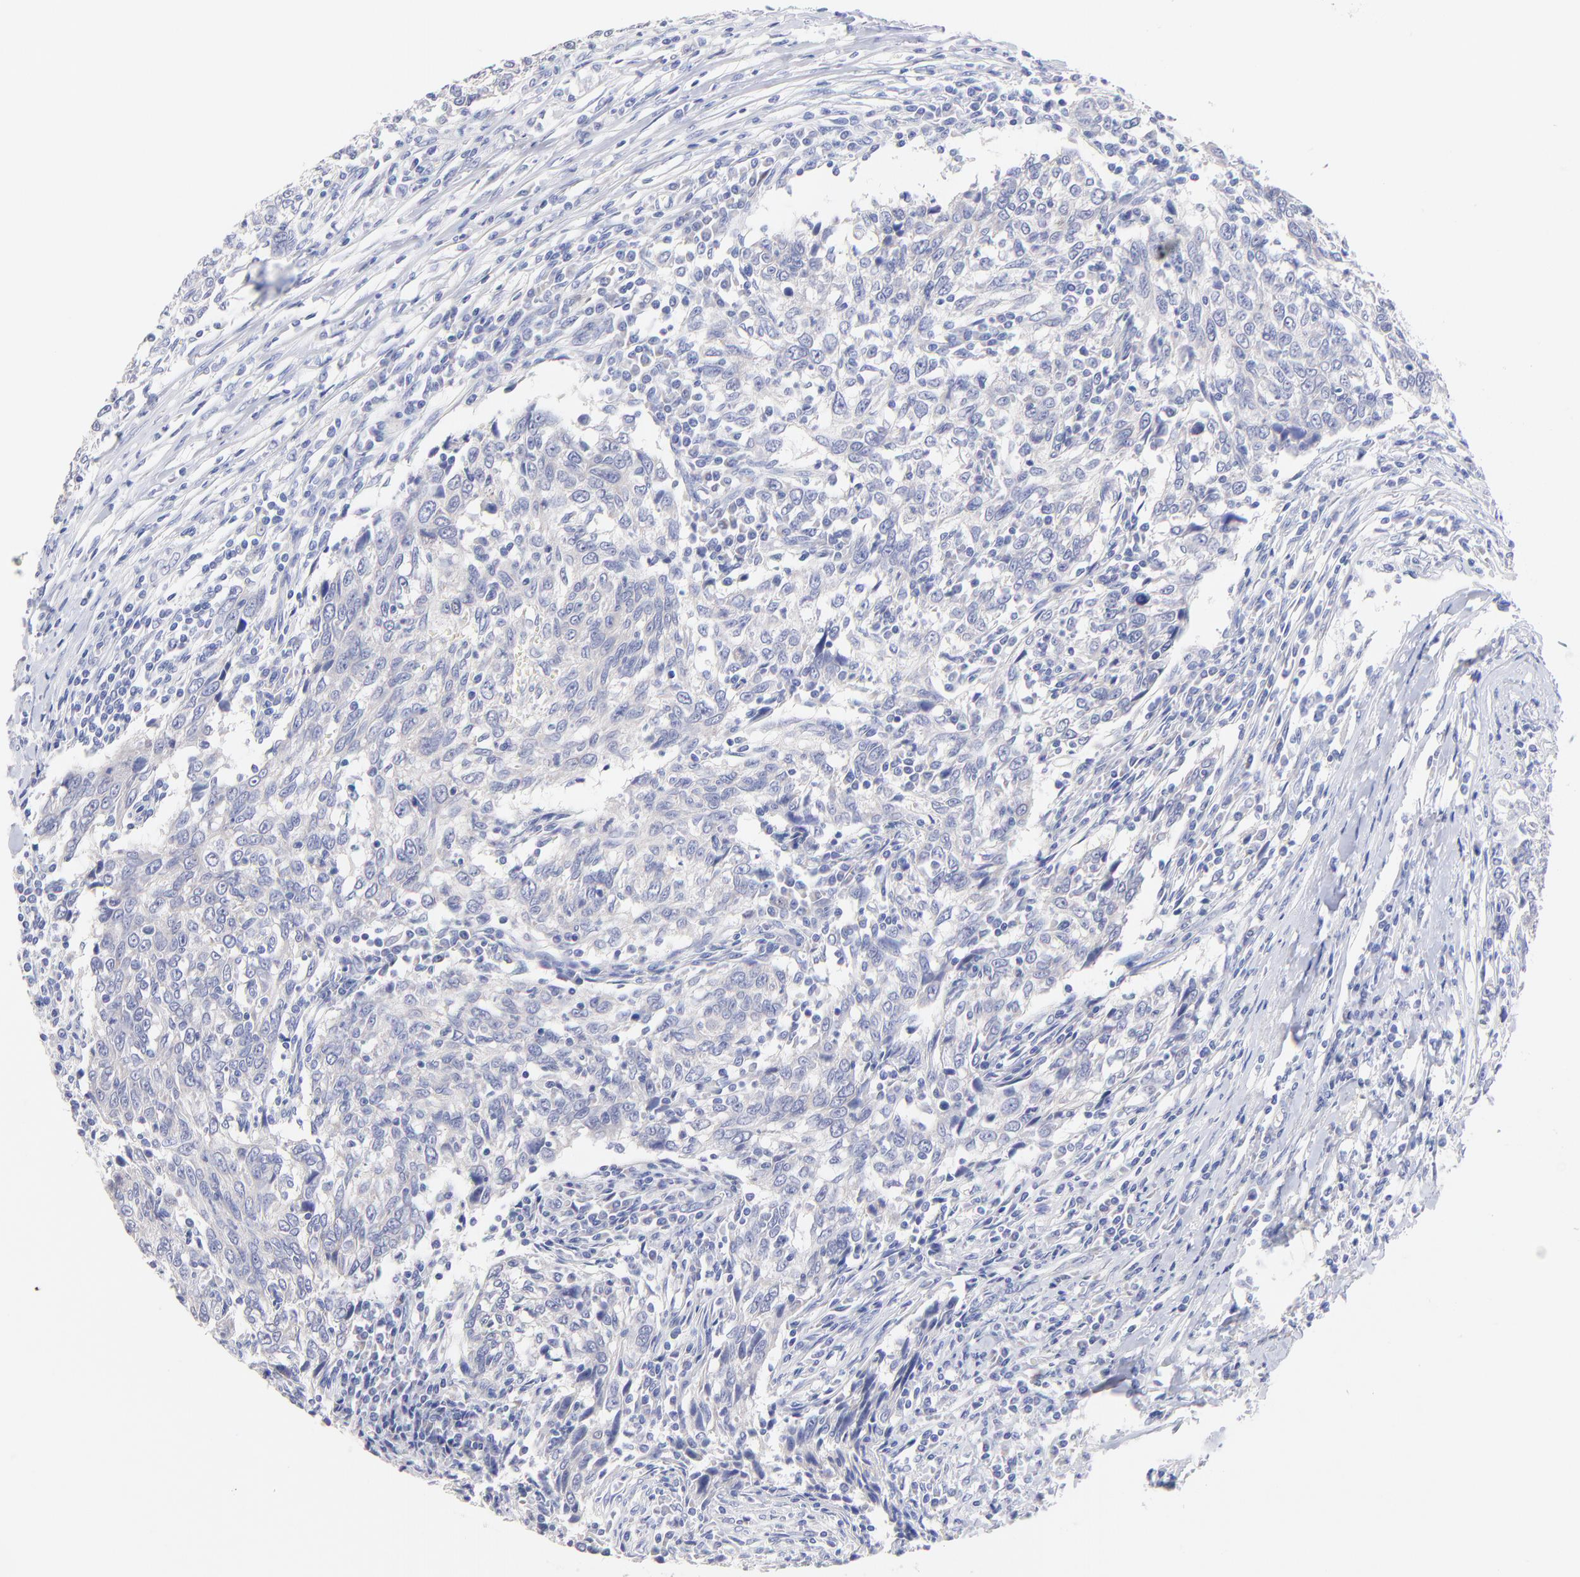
{"staining": {"intensity": "negative", "quantity": "none", "location": "none"}, "tissue": "breast cancer", "cell_type": "Tumor cells", "image_type": "cancer", "snomed": [{"axis": "morphology", "description": "Duct carcinoma"}, {"axis": "topography", "description": "Breast"}], "caption": "IHC of infiltrating ductal carcinoma (breast) shows no positivity in tumor cells. Nuclei are stained in blue.", "gene": "CFAP57", "patient": {"sex": "female", "age": 50}}